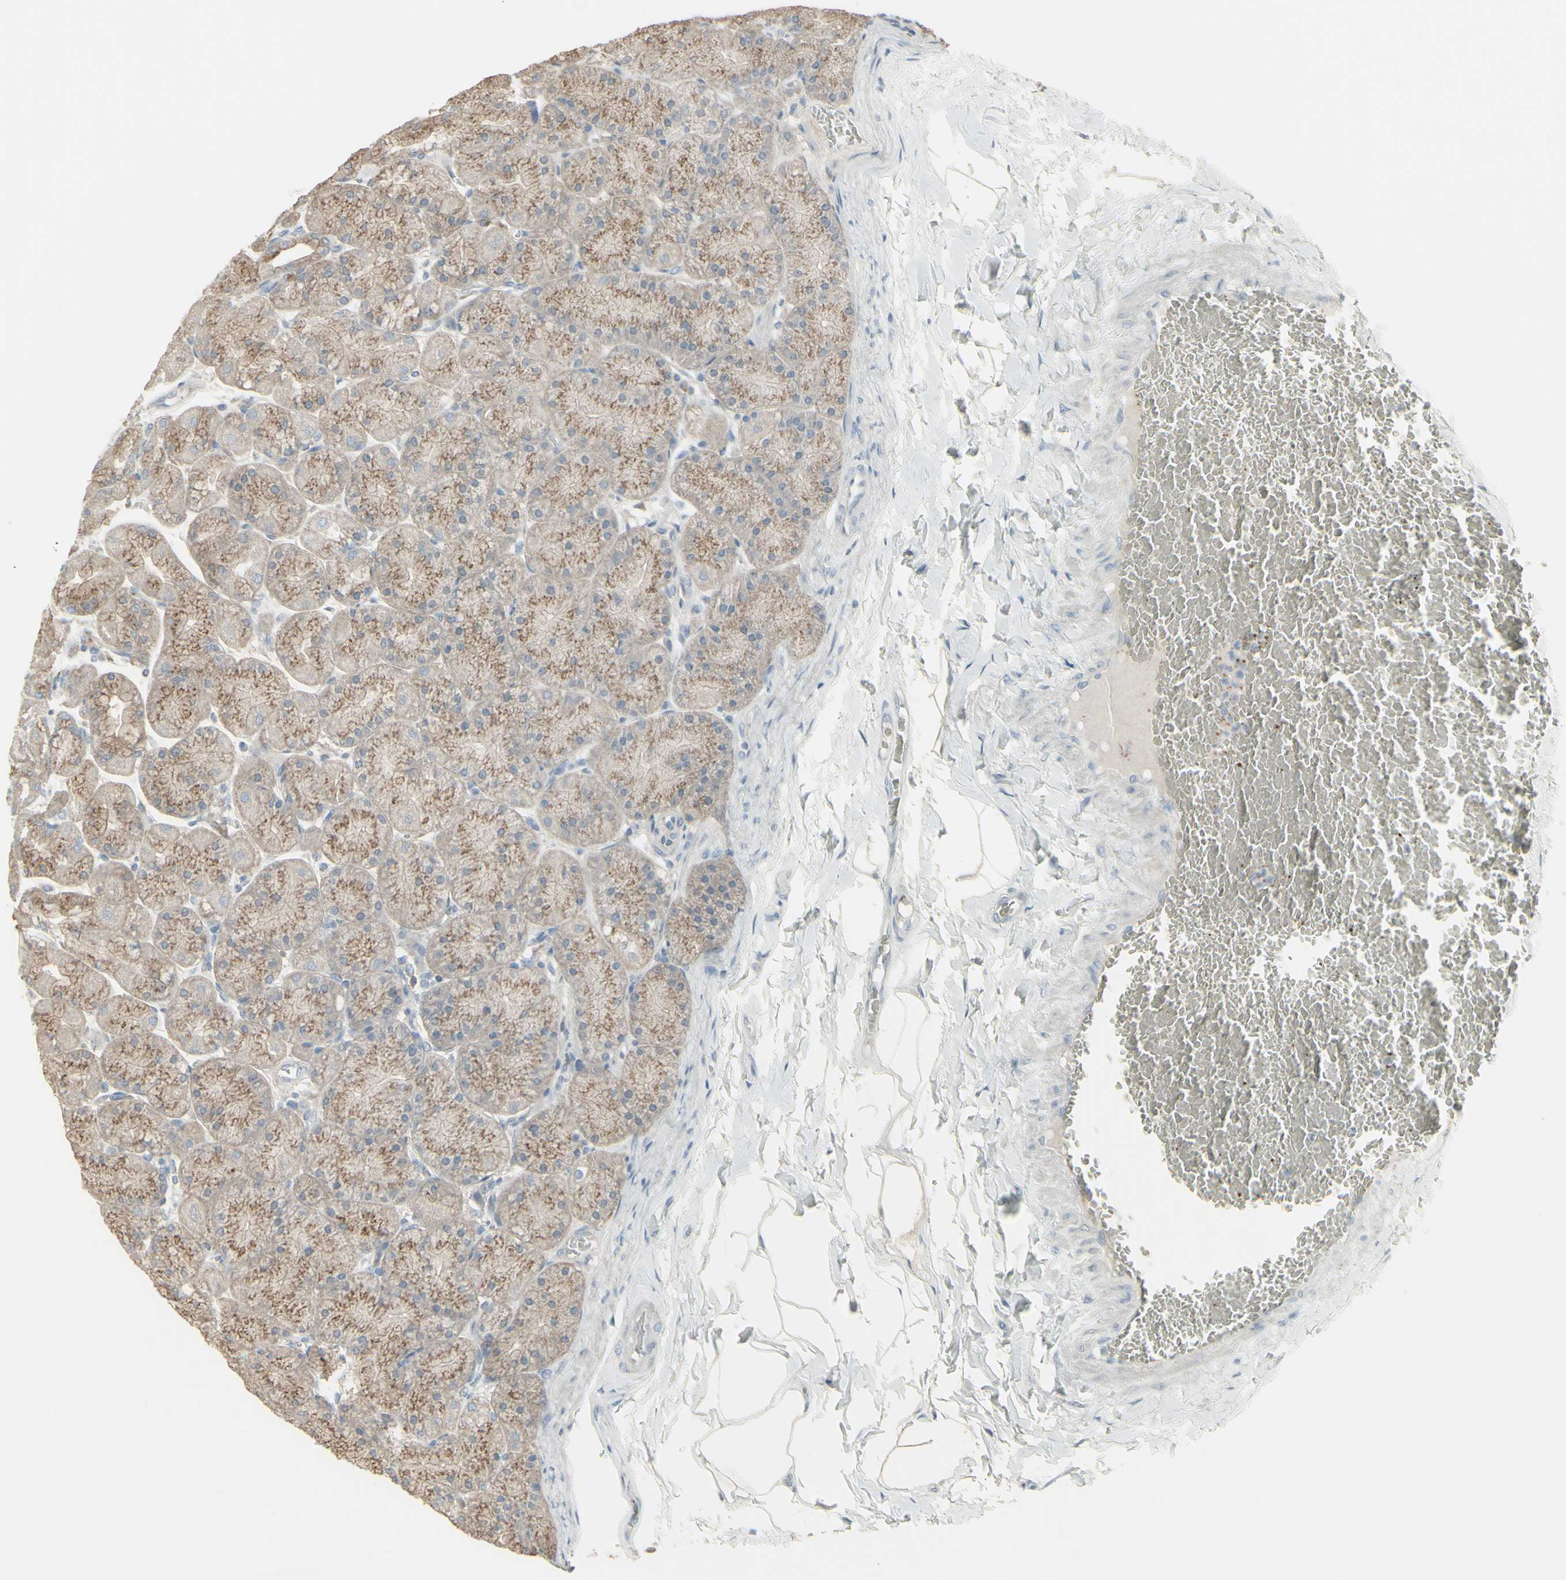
{"staining": {"intensity": "moderate", "quantity": ">75%", "location": "cytoplasmic/membranous"}, "tissue": "stomach", "cell_type": "Glandular cells", "image_type": "normal", "snomed": [{"axis": "morphology", "description": "Normal tissue, NOS"}, {"axis": "topography", "description": "Stomach, upper"}], "caption": "An immunohistochemistry (IHC) histopathology image of unremarkable tissue is shown. Protein staining in brown labels moderate cytoplasmic/membranous positivity in stomach within glandular cells.", "gene": "CD79B", "patient": {"sex": "female", "age": 56}}